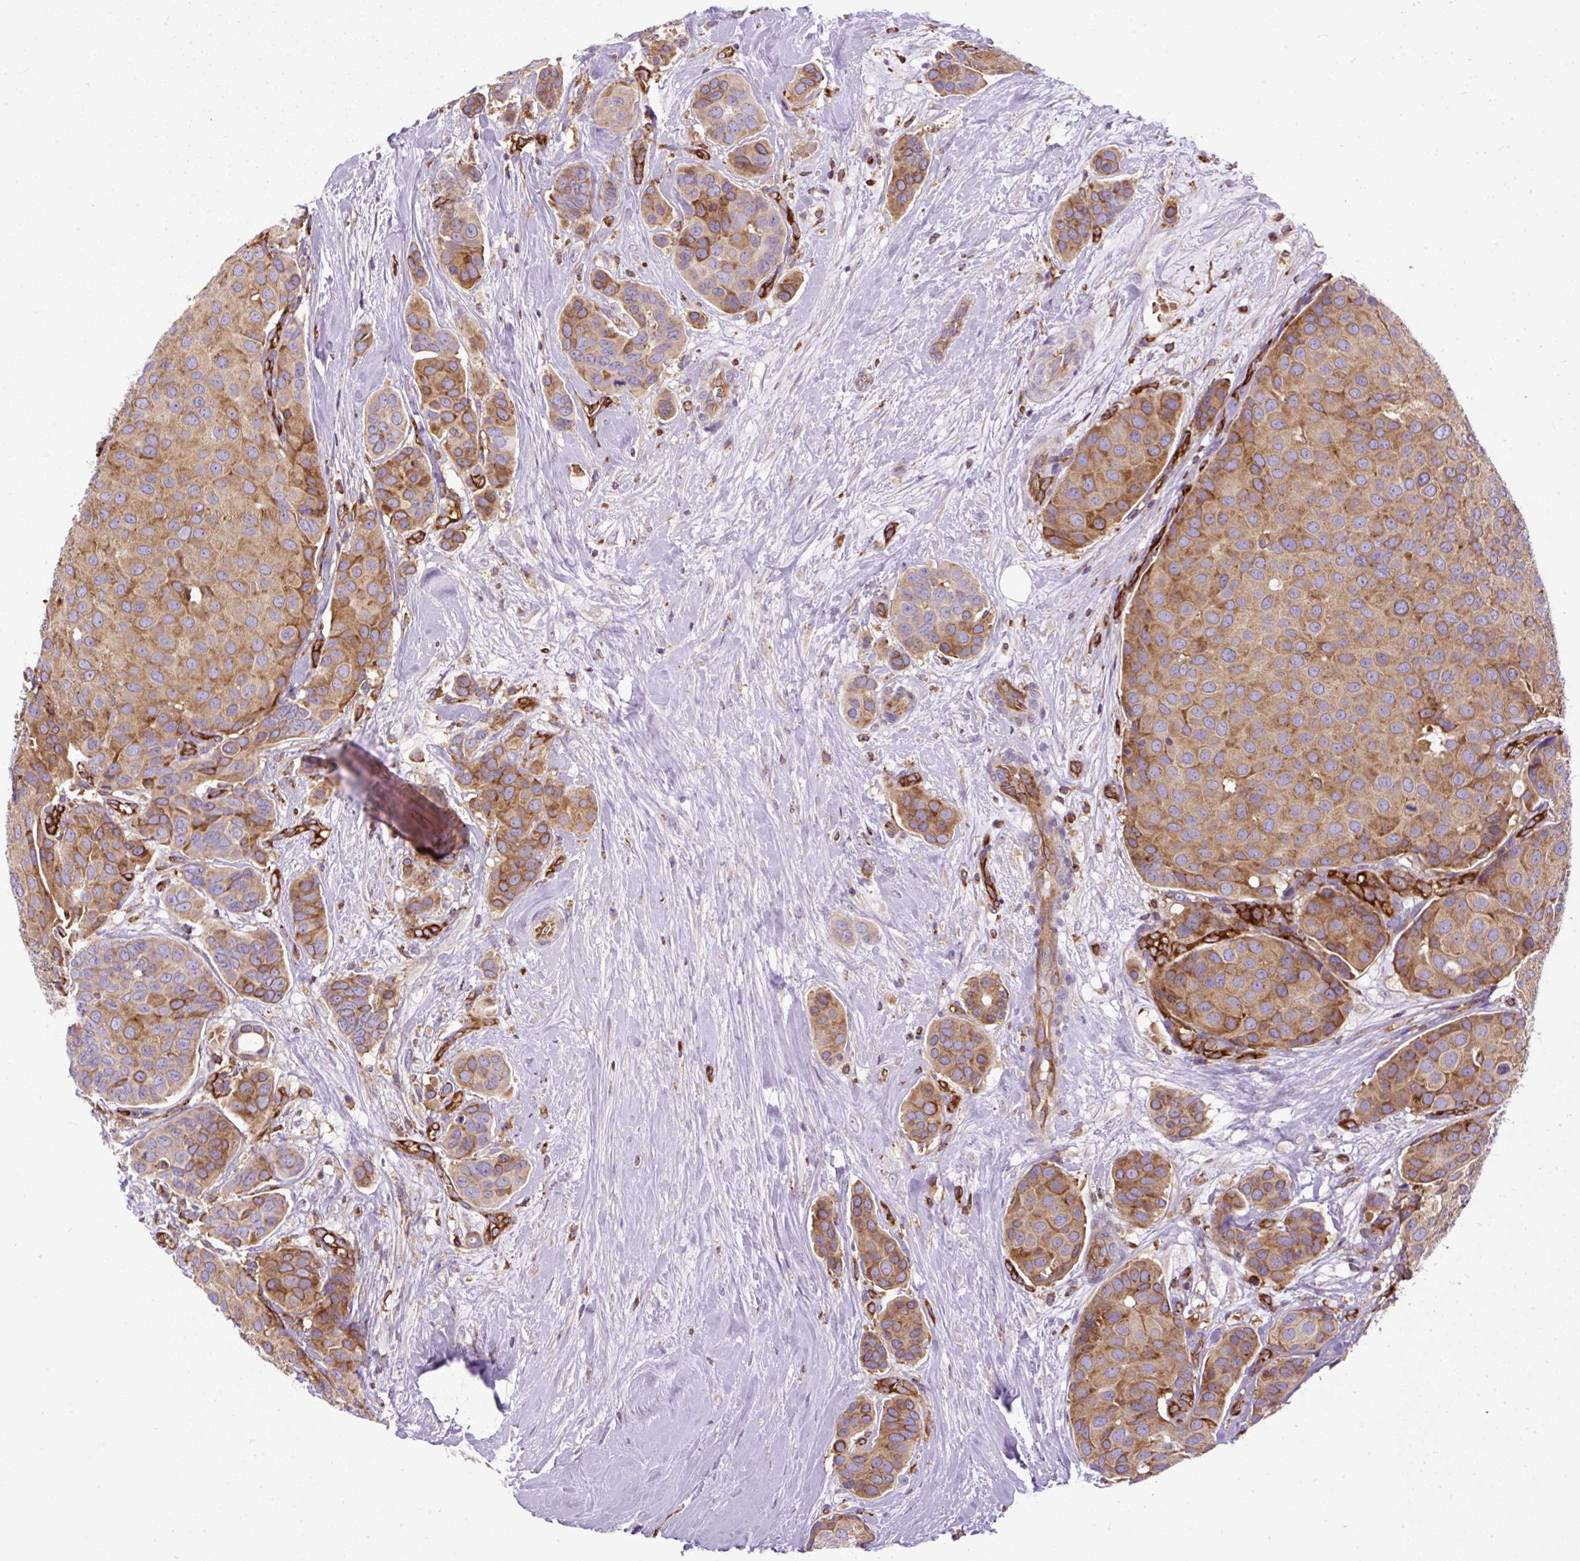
{"staining": {"intensity": "moderate", "quantity": ">75%", "location": "cytoplasmic/membranous"}, "tissue": "breast cancer", "cell_type": "Tumor cells", "image_type": "cancer", "snomed": [{"axis": "morphology", "description": "Duct carcinoma"}, {"axis": "topography", "description": "Breast"}], "caption": "Moderate cytoplasmic/membranous expression for a protein is identified in approximately >75% of tumor cells of breast cancer using immunohistochemistry.", "gene": "MAP1S", "patient": {"sex": "female", "age": 70}}